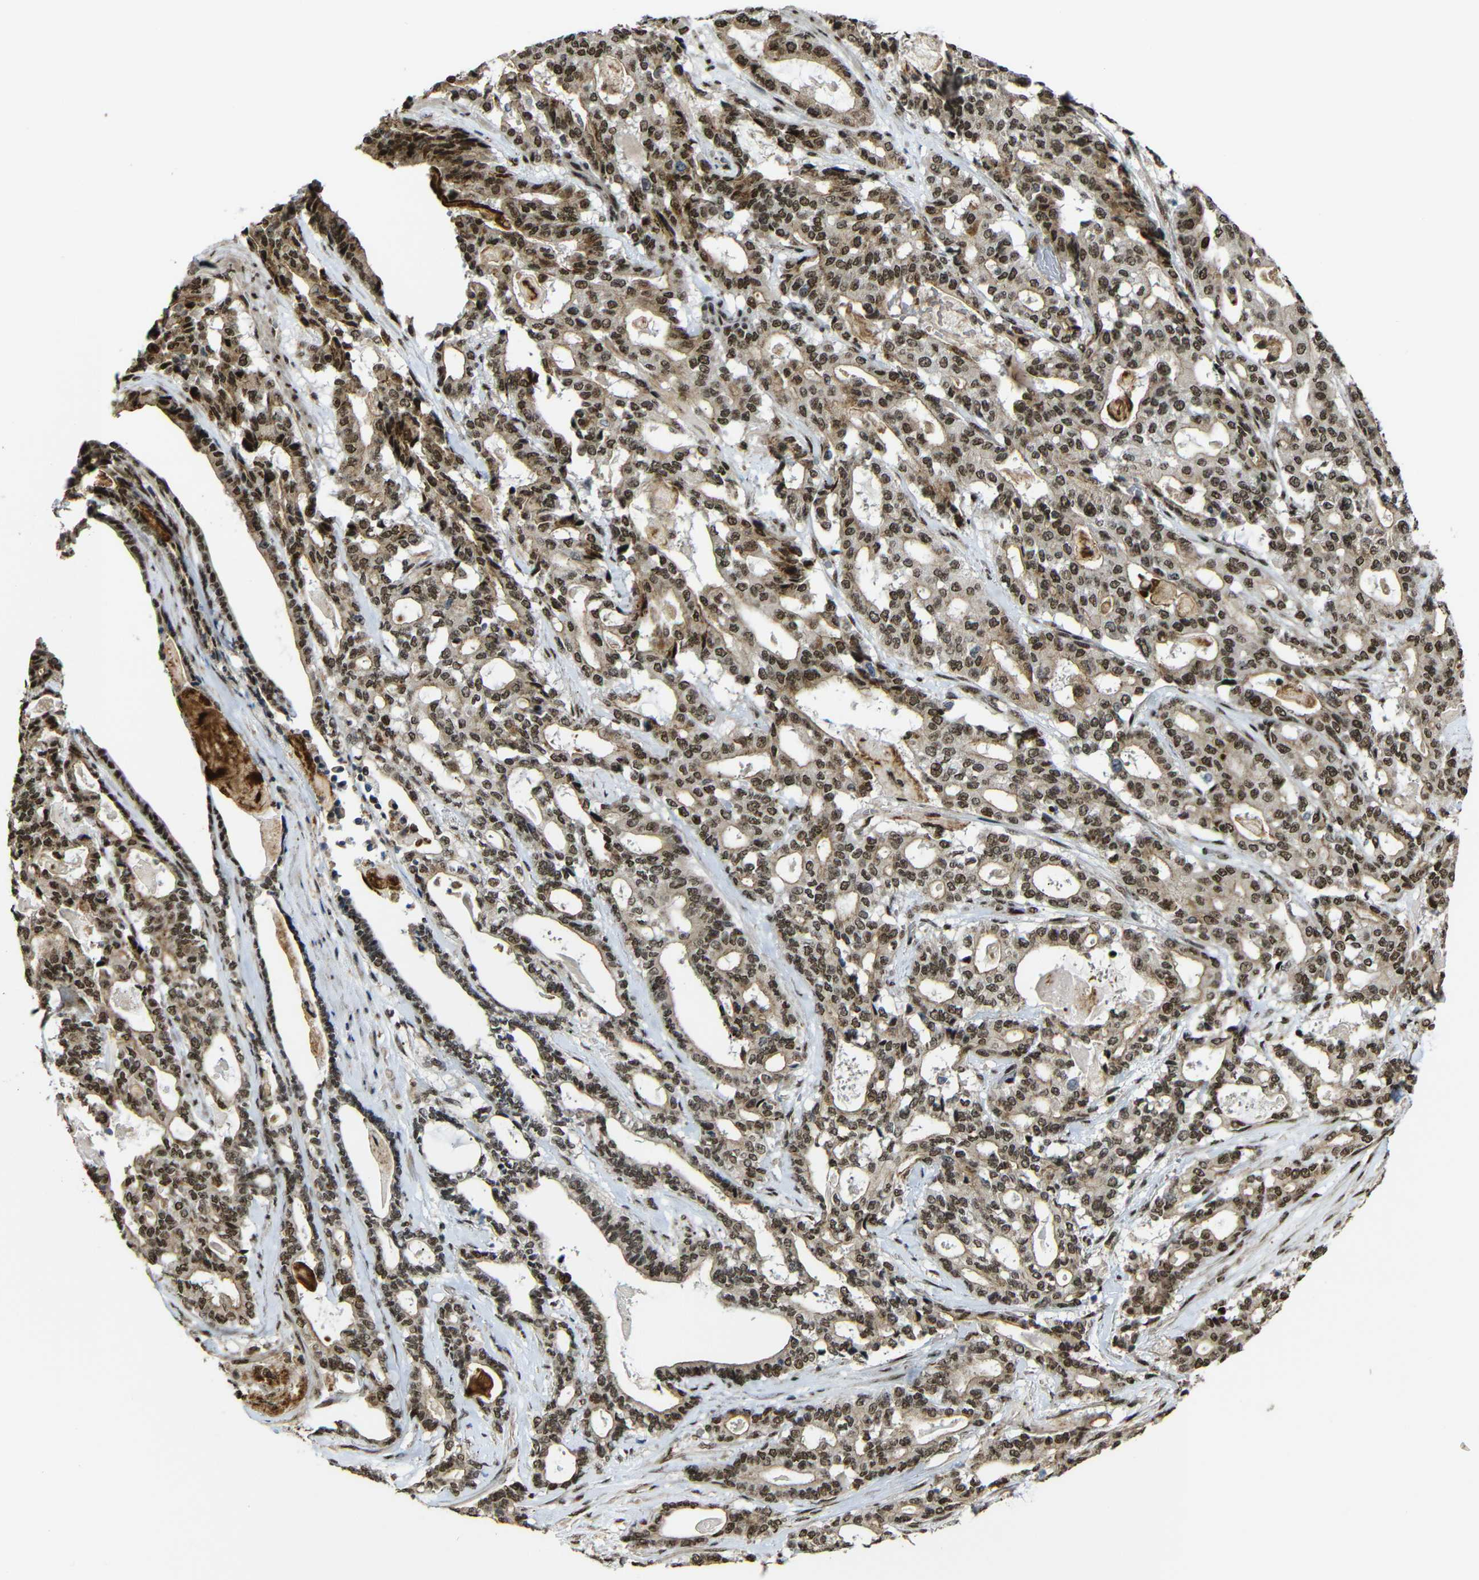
{"staining": {"intensity": "strong", "quantity": ">75%", "location": "cytoplasmic/membranous,nuclear"}, "tissue": "pancreatic cancer", "cell_type": "Tumor cells", "image_type": "cancer", "snomed": [{"axis": "morphology", "description": "Adenocarcinoma, NOS"}, {"axis": "topography", "description": "Pancreas"}], "caption": "Human adenocarcinoma (pancreatic) stained with a protein marker reveals strong staining in tumor cells.", "gene": "TCF7L2", "patient": {"sex": "male", "age": 63}}